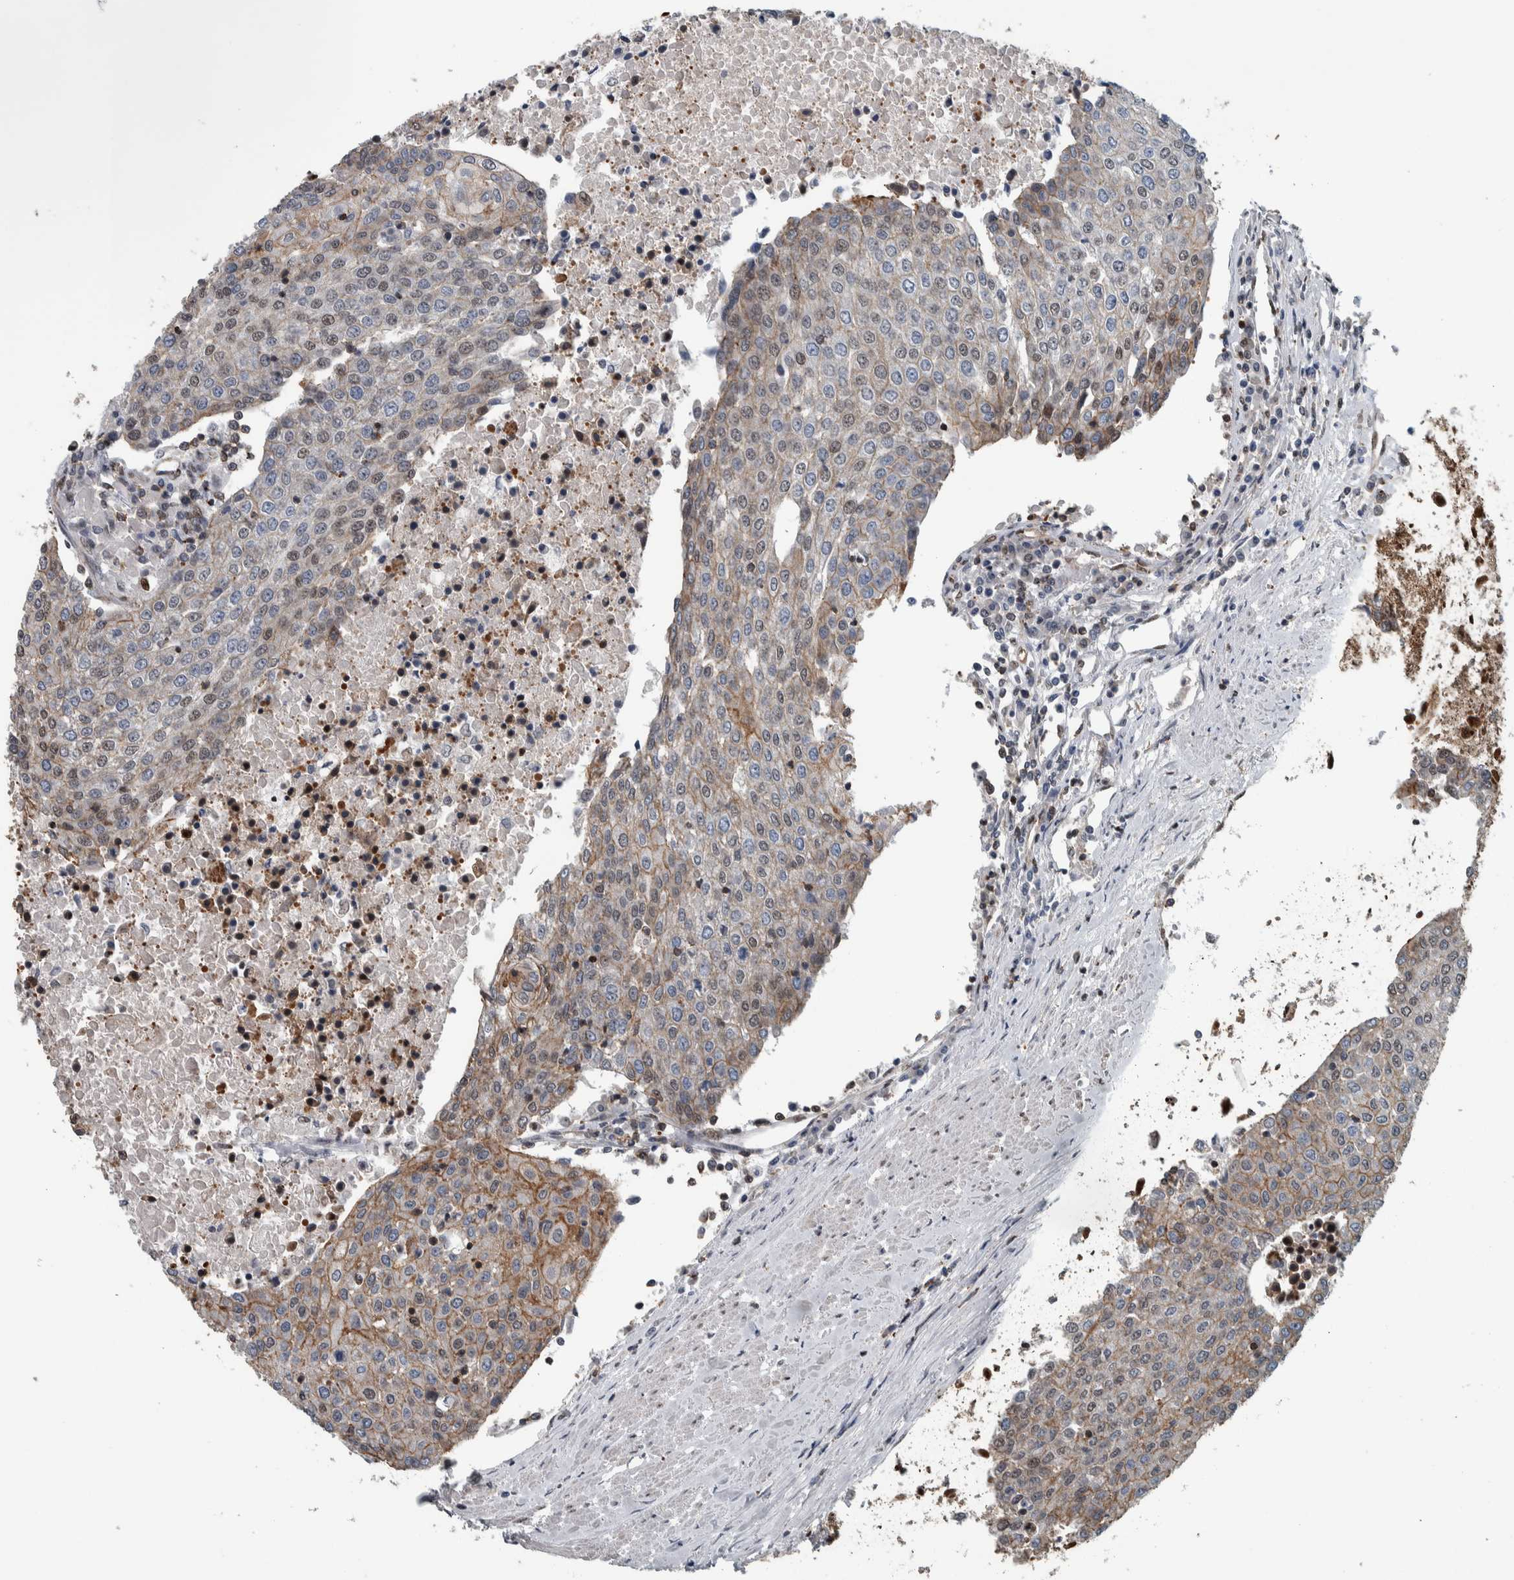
{"staining": {"intensity": "moderate", "quantity": "<25%", "location": "cytoplasmic/membranous,nuclear"}, "tissue": "urothelial cancer", "cell_type": "Tumor cells", "image_type": "cancer", "snomed": [{"axis": "morphology", "description": "Urothelial carcinoma, High grade"}, {"axis": "topography", "description": "Urinary bladder"}], "caption": "Protein analysis of urothelial carcinoma (high-grade) tissue displays moderate cytoplasmic/membranous and nuclear positivity in approximately <25% of tumor cells.", "gene": "FAM135B", "patient": {"sex": "female", "age": 85}}